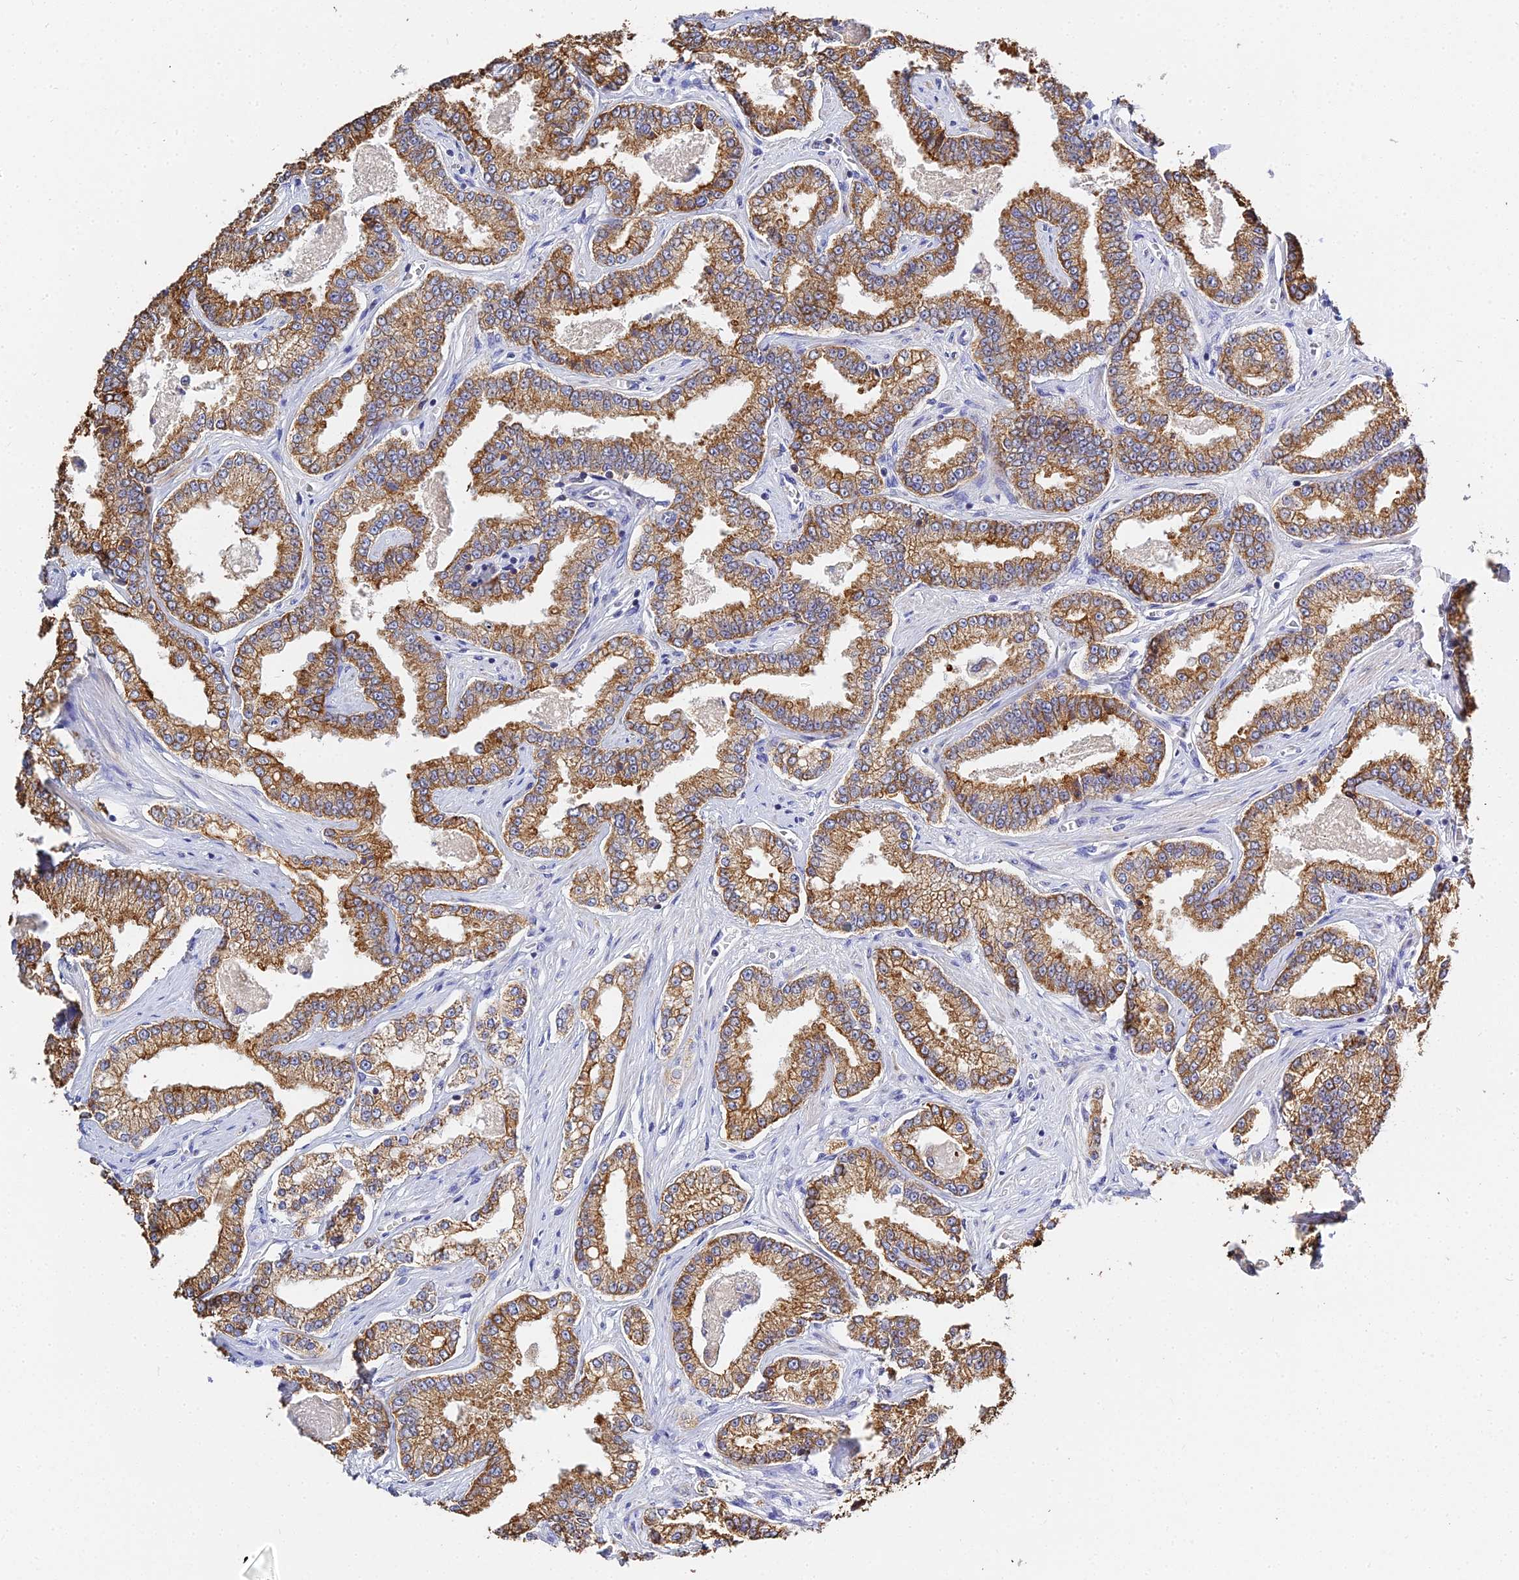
{"staining": {"intensity": "moderate", "quantity": ">75%", "location": "cytoplasmic/membranous"}, "tissue": "prostate cancer", "cell_type": "Tumor cells", "image_type": "cancer", "snomed": [{"axis": "morphology", "description": "Normal tissue, NOS"}, {"axis": "morphology", "description": "Adenocarcinoma, High grade"}, {"axis": "topography", "description": "Prostate"}], "caption": "Protein expression analysis of prostate cancer shows moderate cytoplasmic/membranous expression in about >75% of tumor cells.", "gene": "ZXDA", "patient": {"sex": "male", "age": 83}}